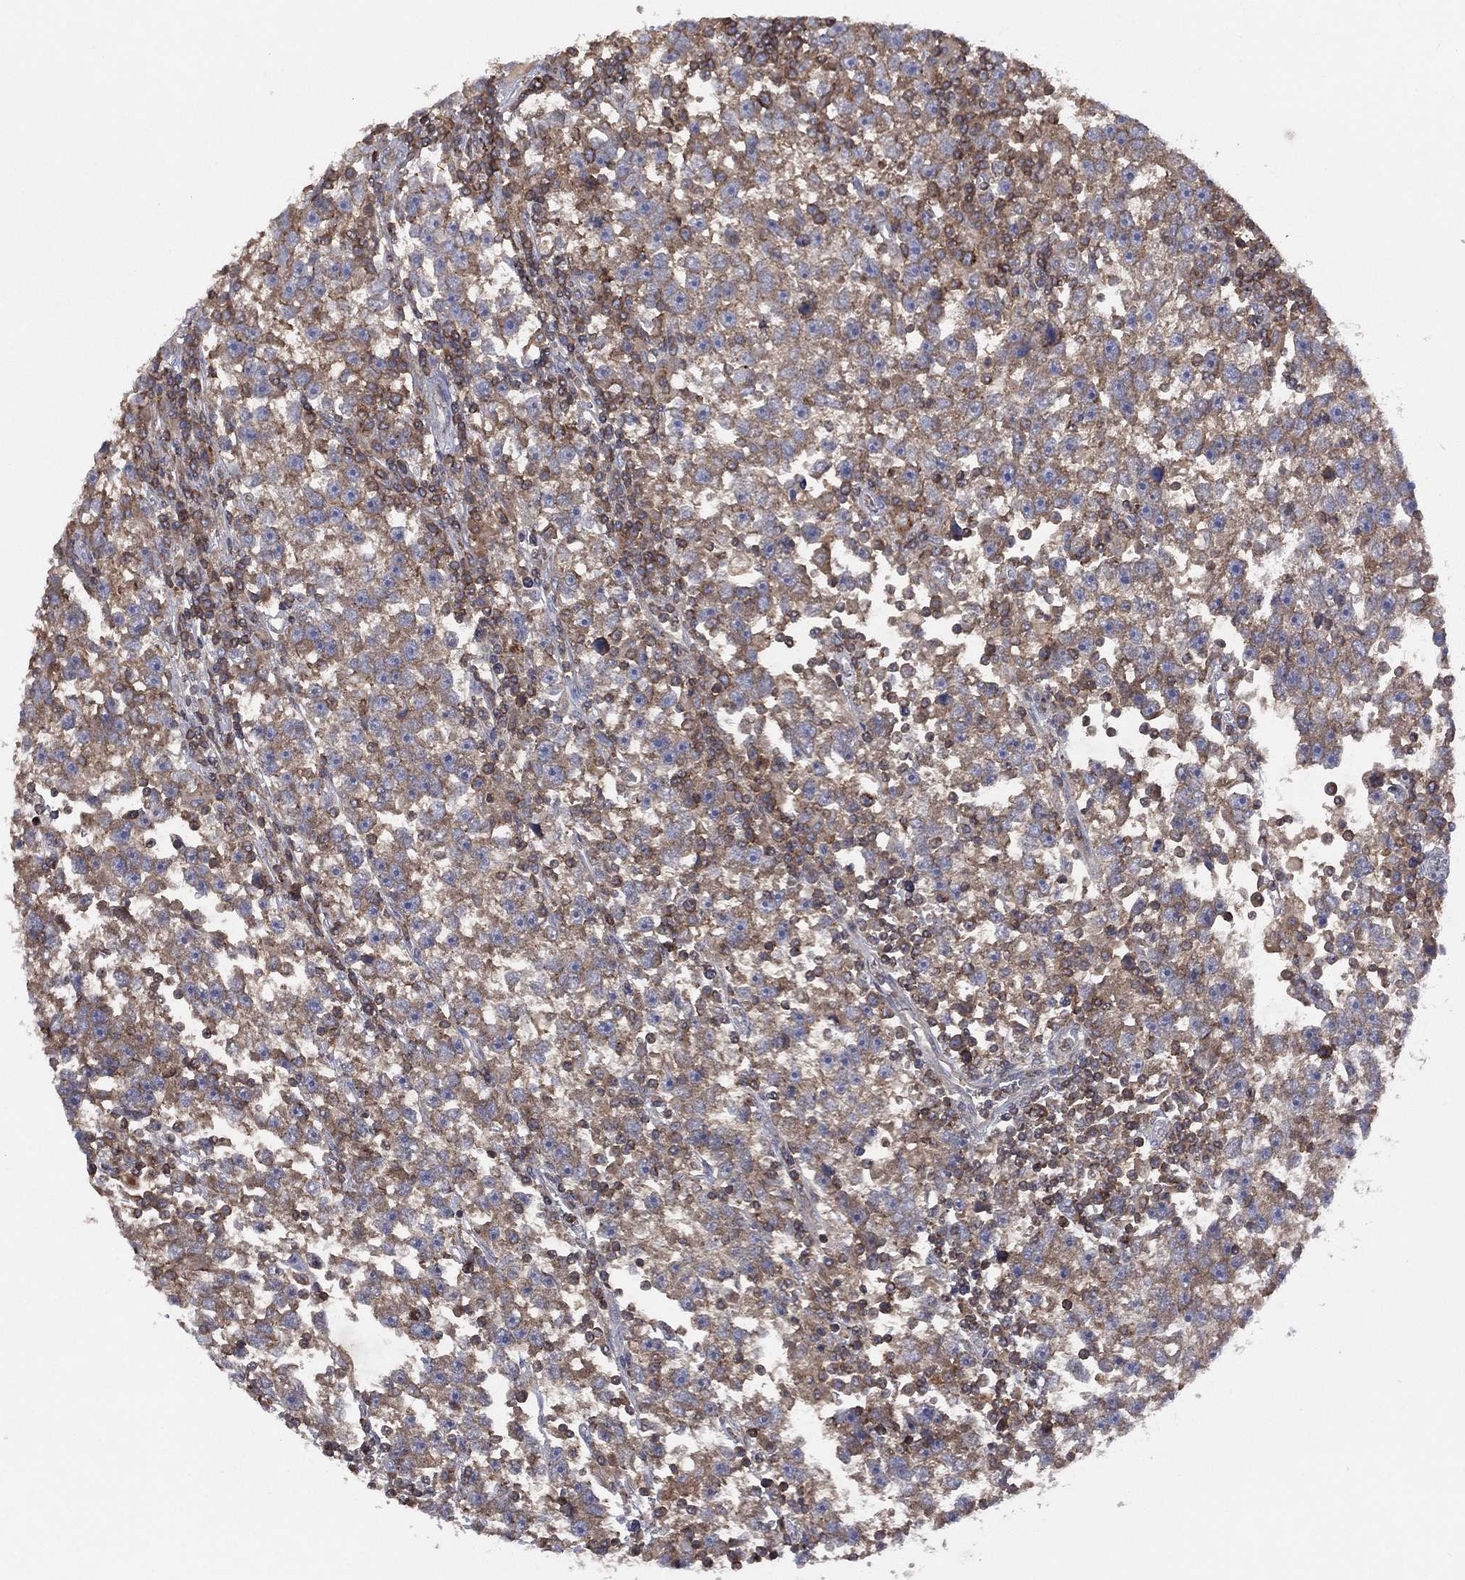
{"staining": {"intensity": "weak", "quantity": "25%-75%", "location": "cytoplasmic/membranous"}, "tissue": "testis cancer", "cell_type": "Tumor cells", "image_type": "cancer", "snomed": [{"axis": "morphology", "description": "Seminoma, NOS"}, {"axis": "topography", "description": "Testis"}], "caption": "IHC histopathology image of neoplastic tissue: human seminoma (testis) stained using immunohistochemistry shows low levels of weak protein expression localized specifically in the cytoplasmic/membranous of tumor cells, appearing as a cytoplasmic/membranous brown color.", "gene": "DOCK8", "patient": {"sex": "male", "age": 47}}